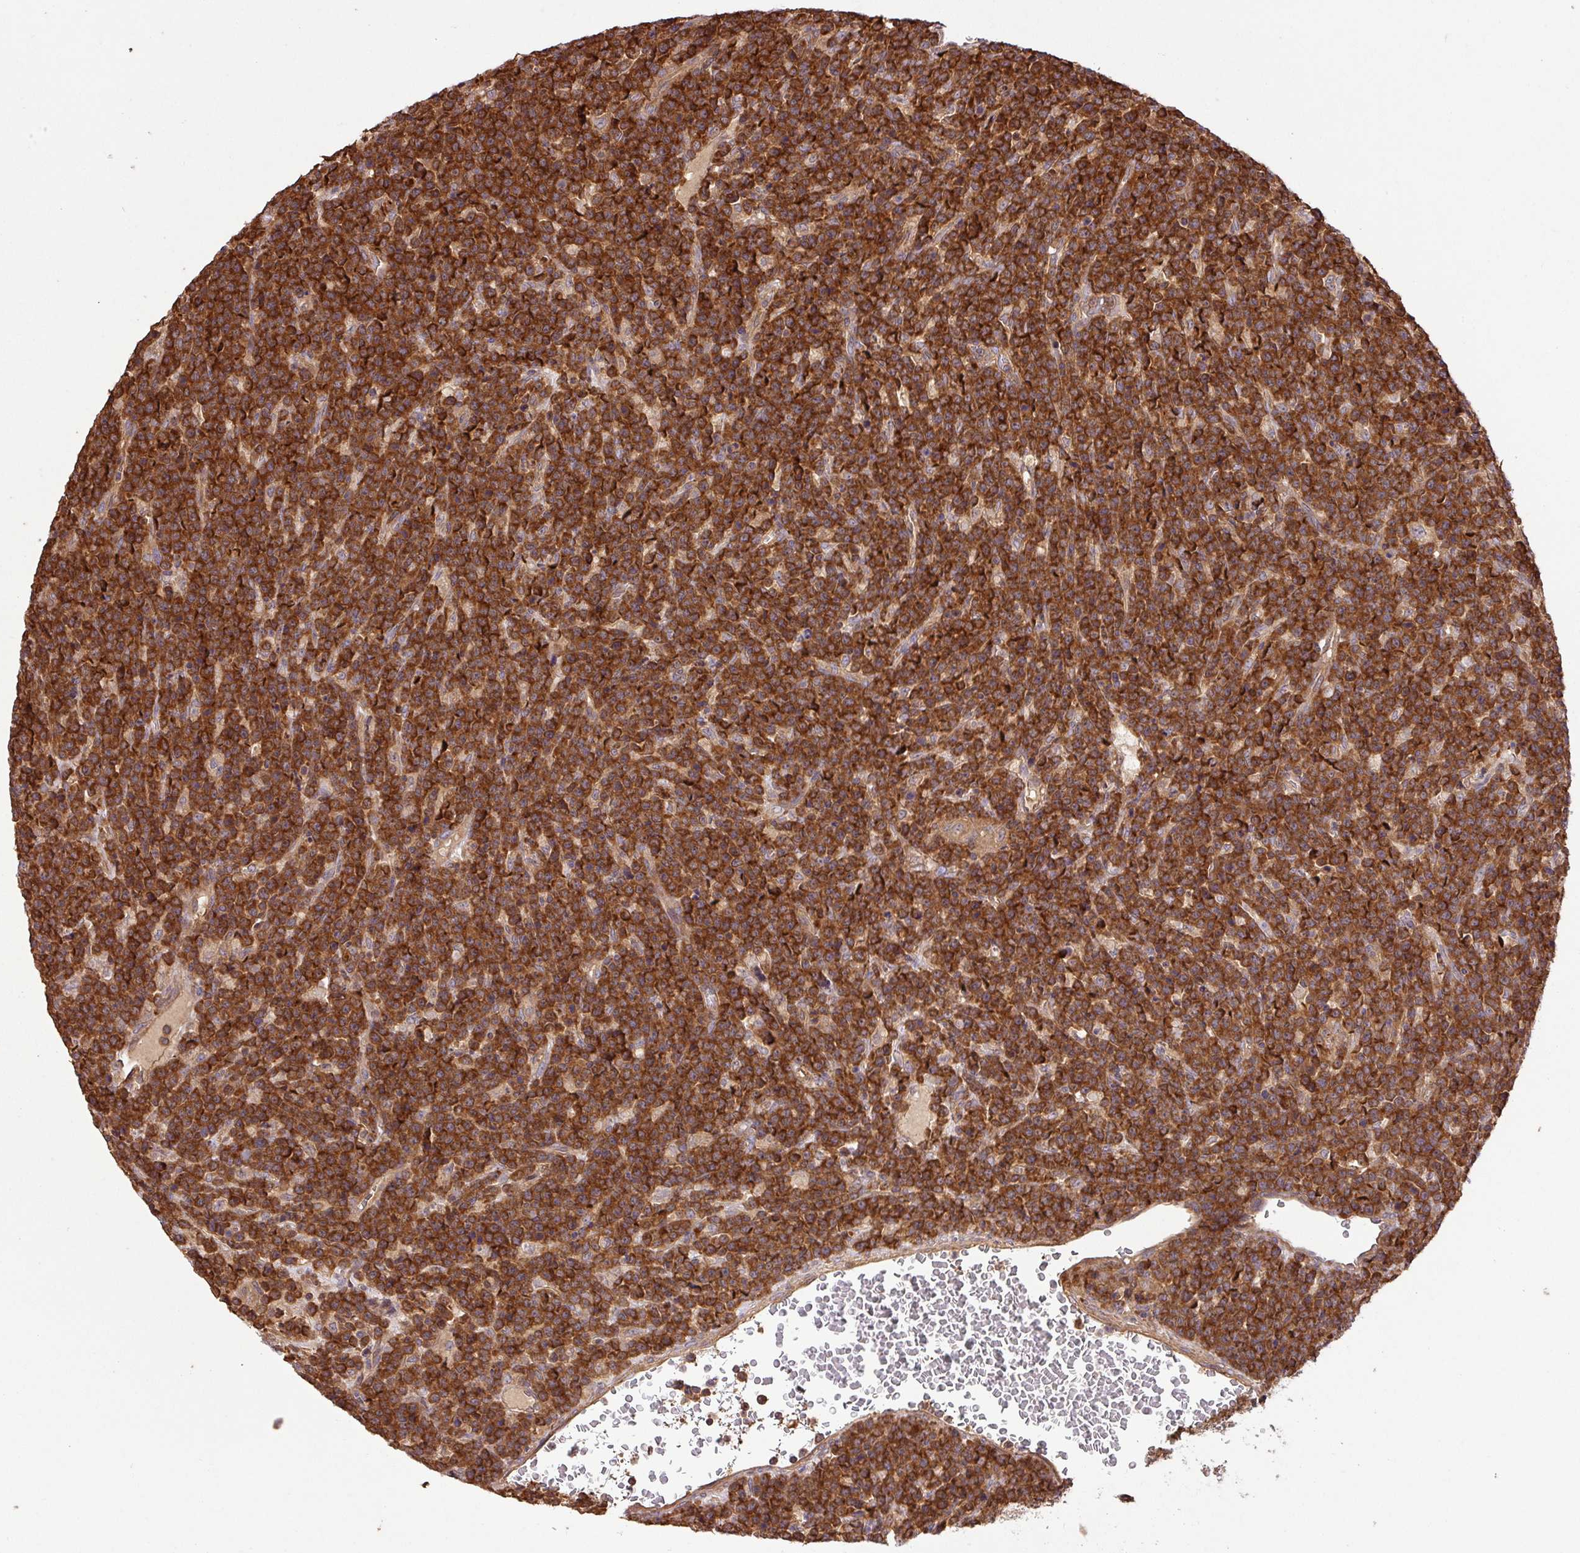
{"staining": {"intensity": "strong", "quantity": ">75%", "location": "cytoplasmic/membranous,nuclear"}, "tissue": "lymphoma", "cell_type": "Tumor cells", "image_type": "cancer", "snomed": [{"axis": "morphology", "description": "Malignant lymphoma, non-Hodgkin's type, High grade"}, {"axis": "topography", "description": "Ovary"}], "caption": "Immunohistochemical staining of human malignant lymphoma, non-Hodgkin's type (high-grade) exhibits high levels of strong cytoplasmic/membranous and nuclear protein staining in about >75% of tumor cells.", "gene": "GSPT1", "patient": {"sex": "female", "age": 56}}